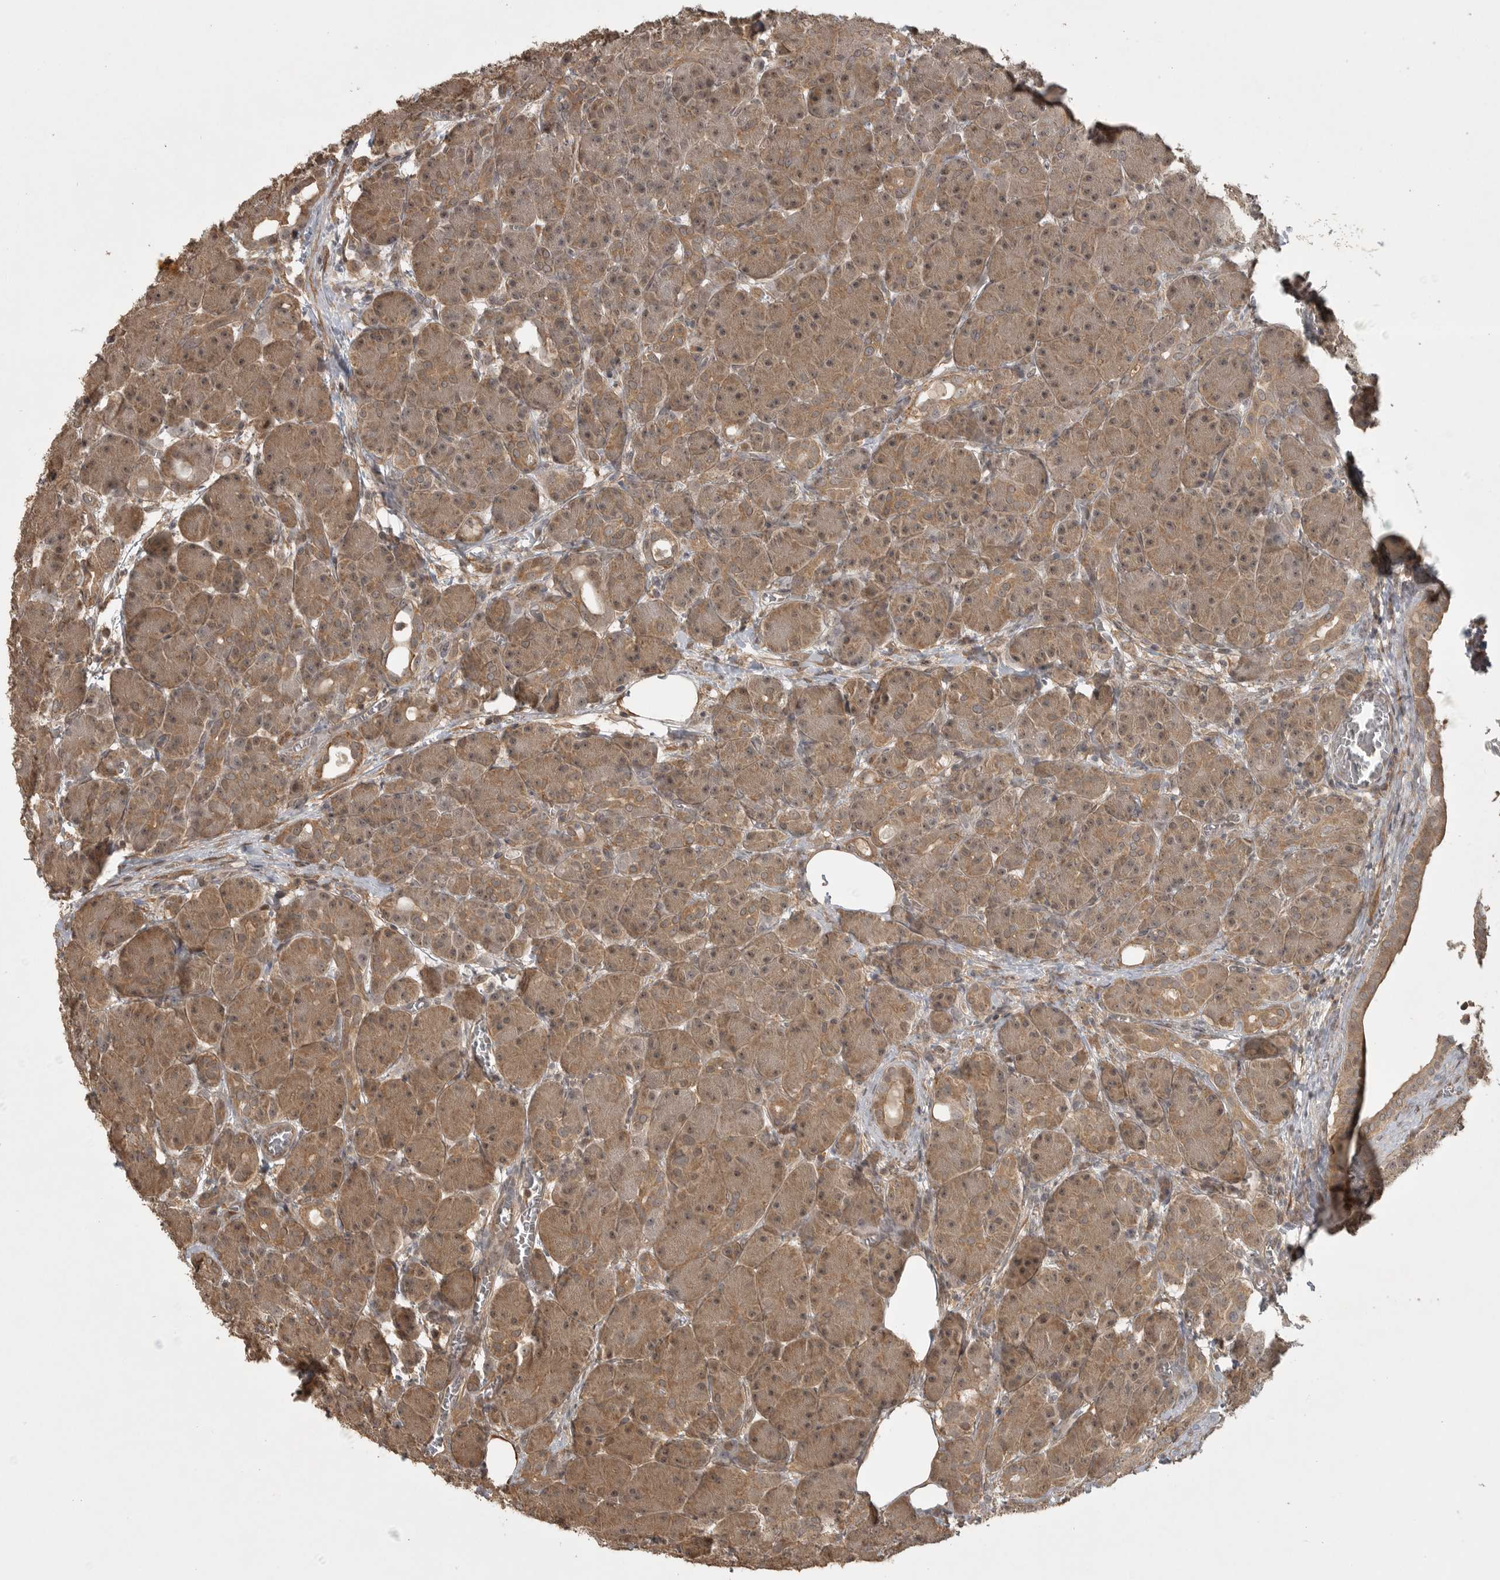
{"staining": {"intensity": "moderate", "quantity": ">75%", "location": "cytoplasmic/membranous"}, "tissue": "pancreas", "cell_type": "Exocrine glandular cells", "image_type": "normal", "snomed": [{"axis": "morphology", "description": "Normal tissue, NOS"}, {"axis": "topography", "description": "Pancreas"}], "caption": "Immunohistochemical staining of unremarkable human pancreas shows medium levels of moderate cytoplasmic/membranous staining in approximately >75% of exocrine glandular cells.", "gene": "LLGL1", "patient": {"sex": "male", "age": 63}}